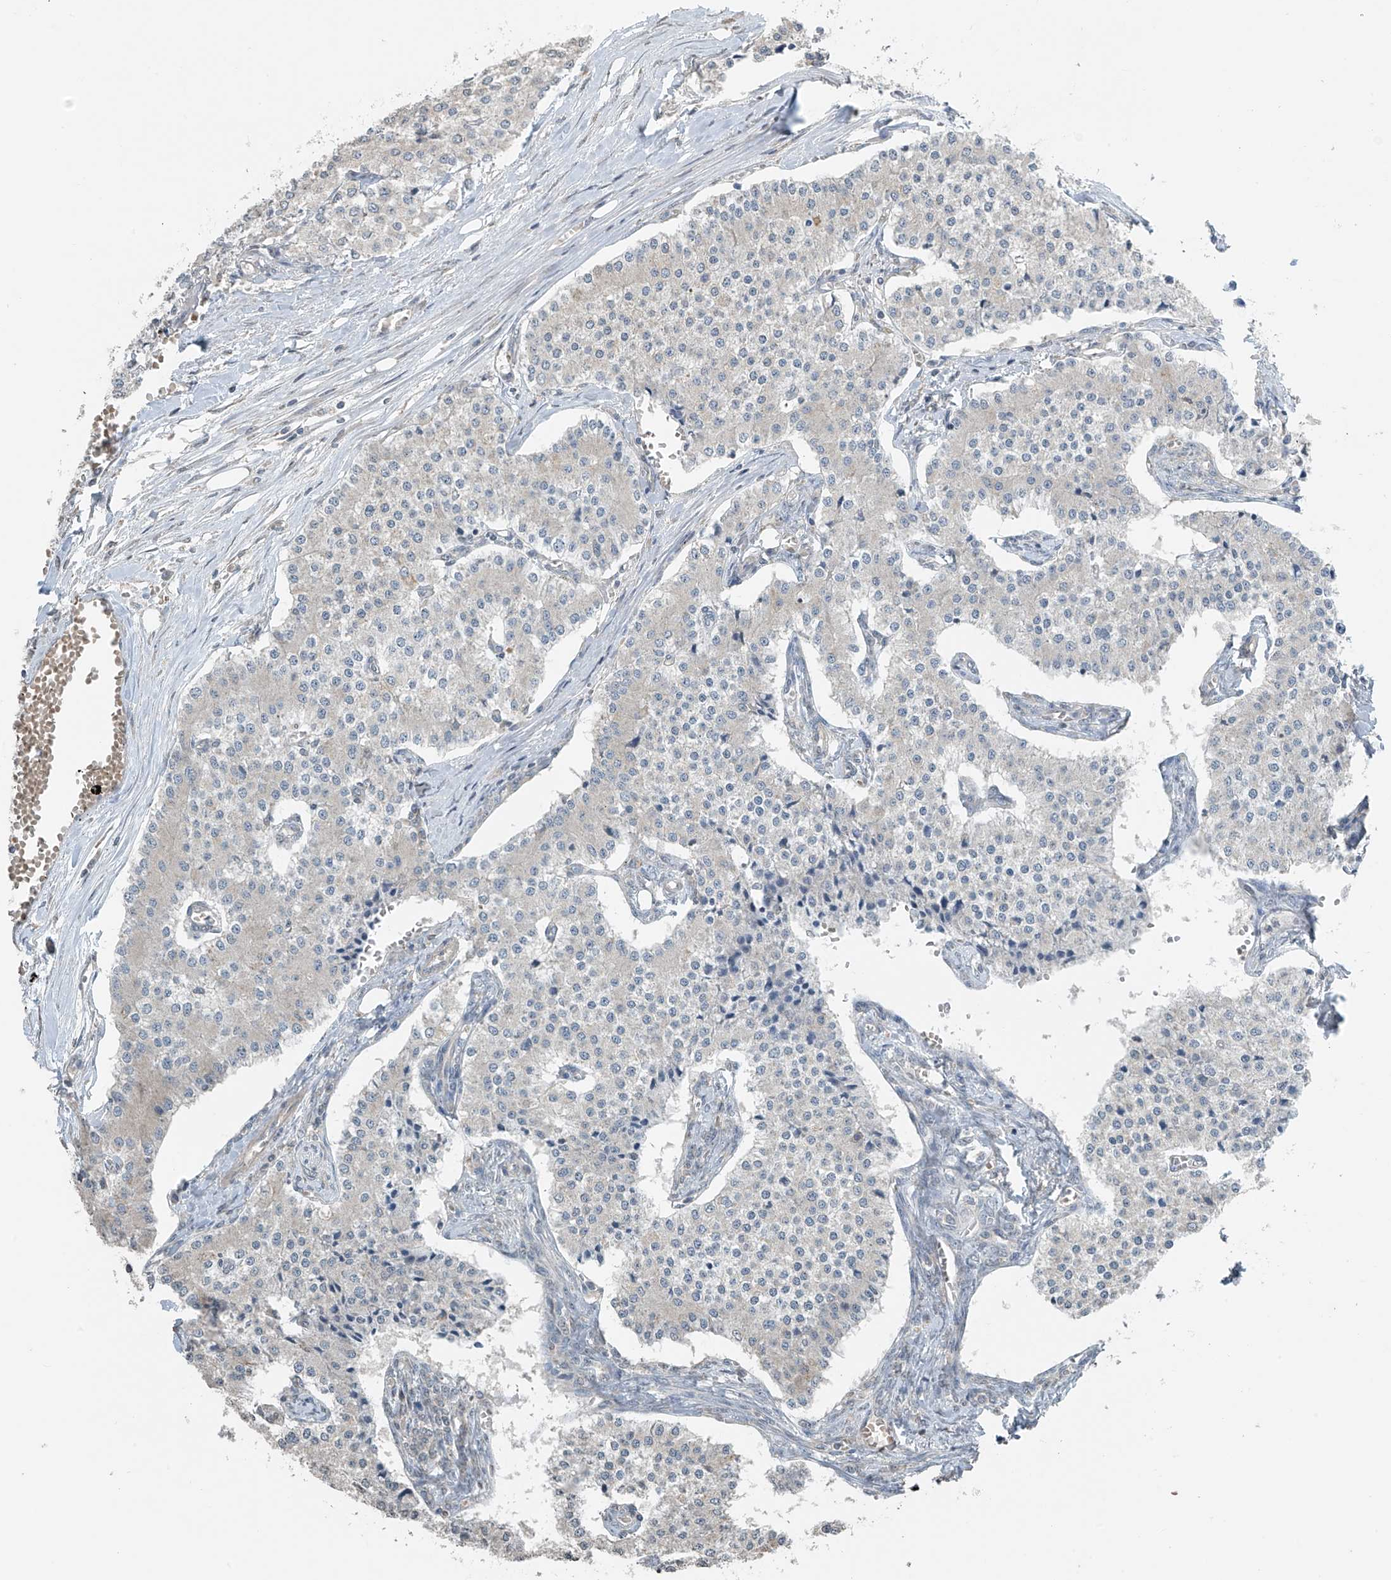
{"staining": {"intensity": "negative", "quantity": "none", "location": "none"}, "tissue": "carcinoid", "cell_type": "Tumor cells", "image_type": "cancer", "snomed": [{"axis": "morphology", "description": "Carcinoid, malignant, NOS"}, {"axis": "topography", "description": "Colon"}], "caption": "Tumor cells are negative for protein expression in human carcinoid (malignant). The staining is performed using DAB (3,3'-diaminobenzidine) brown chromogen with nuclei counter-stained in using hematoxylin.", "gene": "HOXA11", "patient": {"sex": "female", "age": 52}}